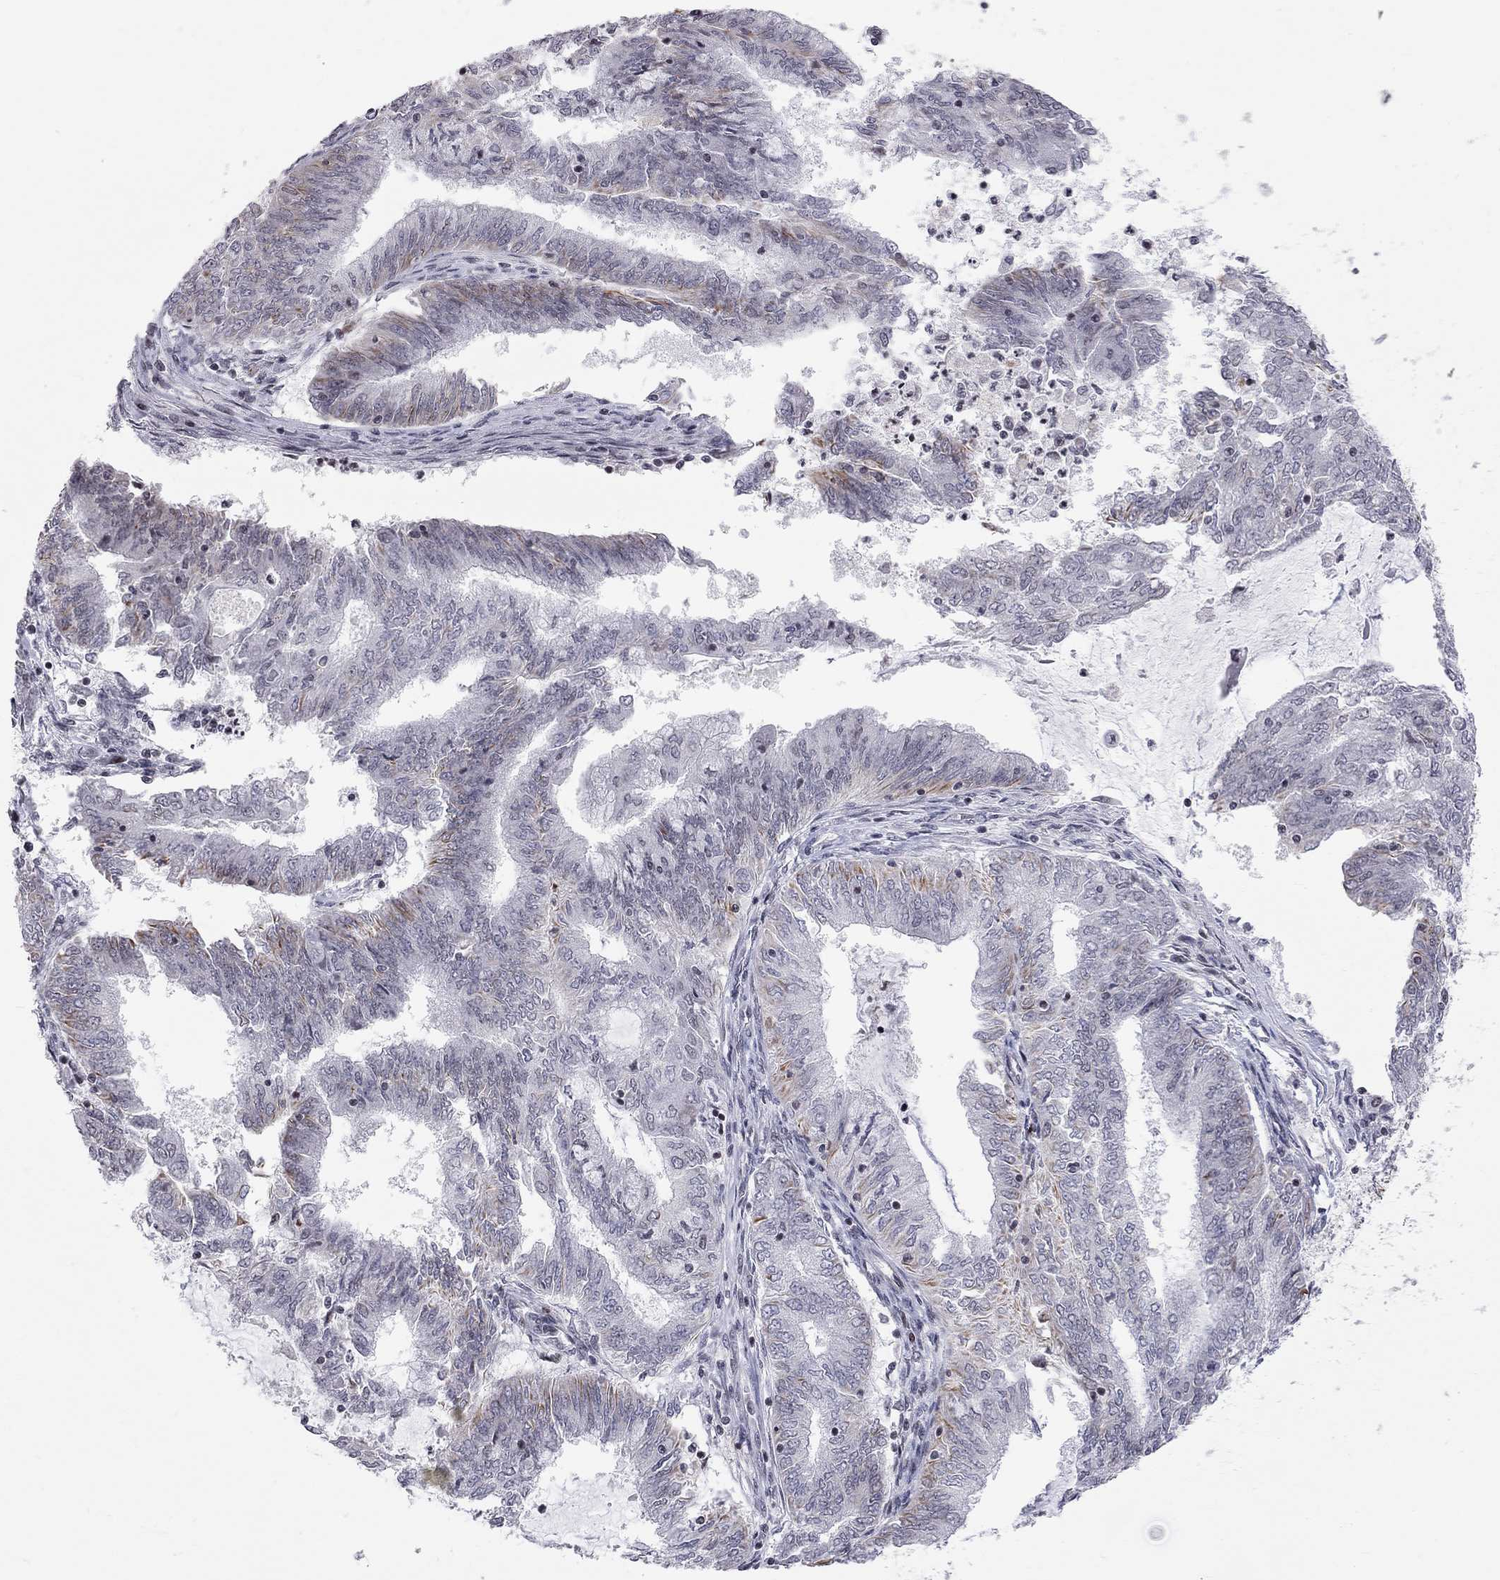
{"staining": {"intensity": "weak", "quantity": "<25%", "location": "cytoplasmic/membranous"}, "tissue": "endometrial cancer", "cell_type": "Tumor cells", "image_type": "cancer", "snomed": [{"axis": "morphology", "description": "Adenocarcinoma, NOS"}, {"axis": "topography", "description": "Endometrium"}], "caption": "IHC photomicrograph of neoplastic tissue: adenocarcinoma (endometrial) stained with DAB reveals no significant protein staining in tumor cells.", "gene": "MTNR1B", "patient": {"sex": "female", "age": 62}}